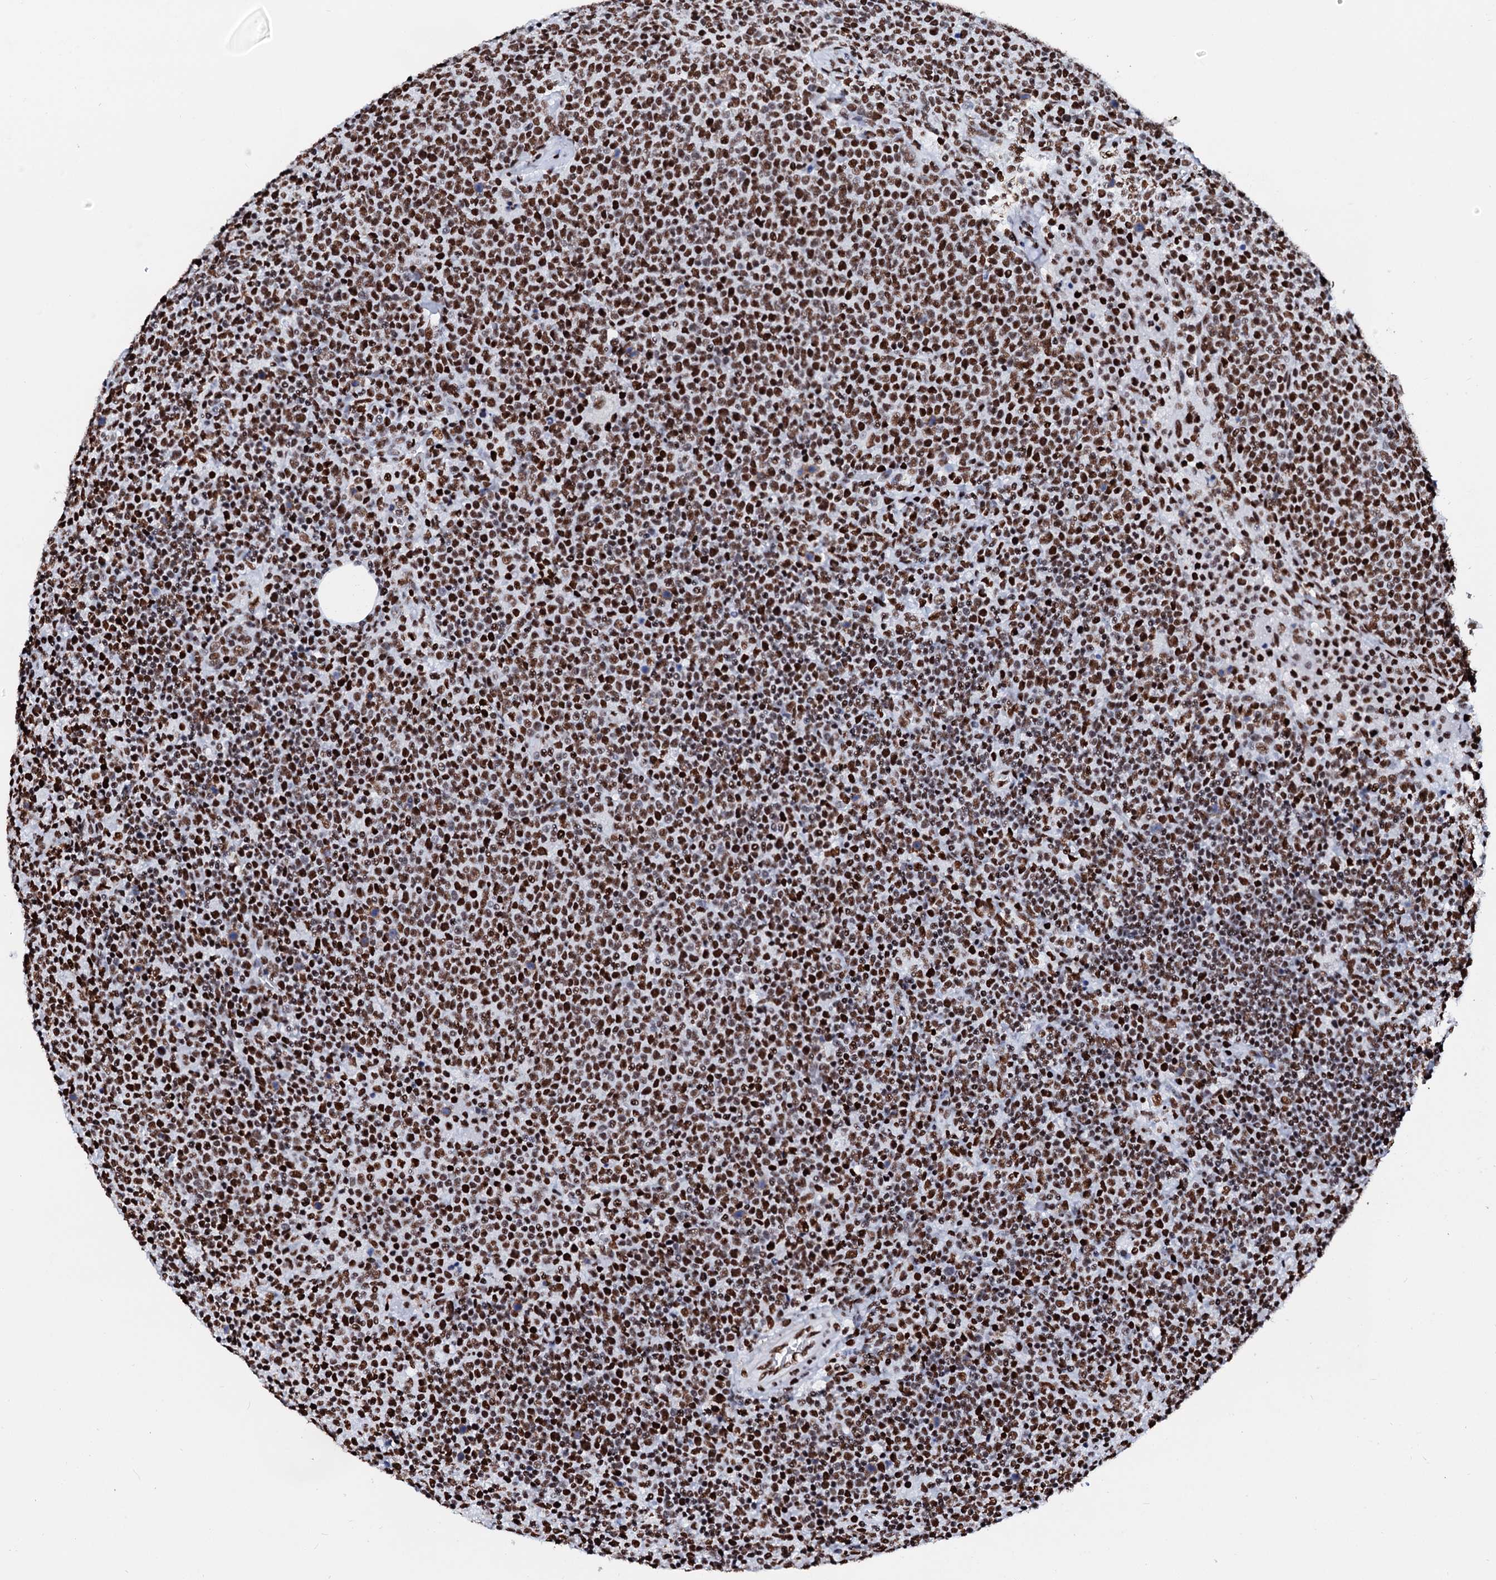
{"staining": {"intensity": "strong", "quantity": ">75%", "location": "nuclear"}, "tissue": "lymphoma", "cell_type": "Tumor cells", "image_type": "cancer", "snomed": [{"axis": "morphology", "description": "Malignant lymphoma, non-Hodgkin's type, High grade"}, {"axis": "topography", "description": "Lymph node"}], "caption": "Human lymphoma stained with a protein marker exhibits strong staining in tumor cells.", "gene": "RALY", "patient": {"sex": "male", "age": 61}}